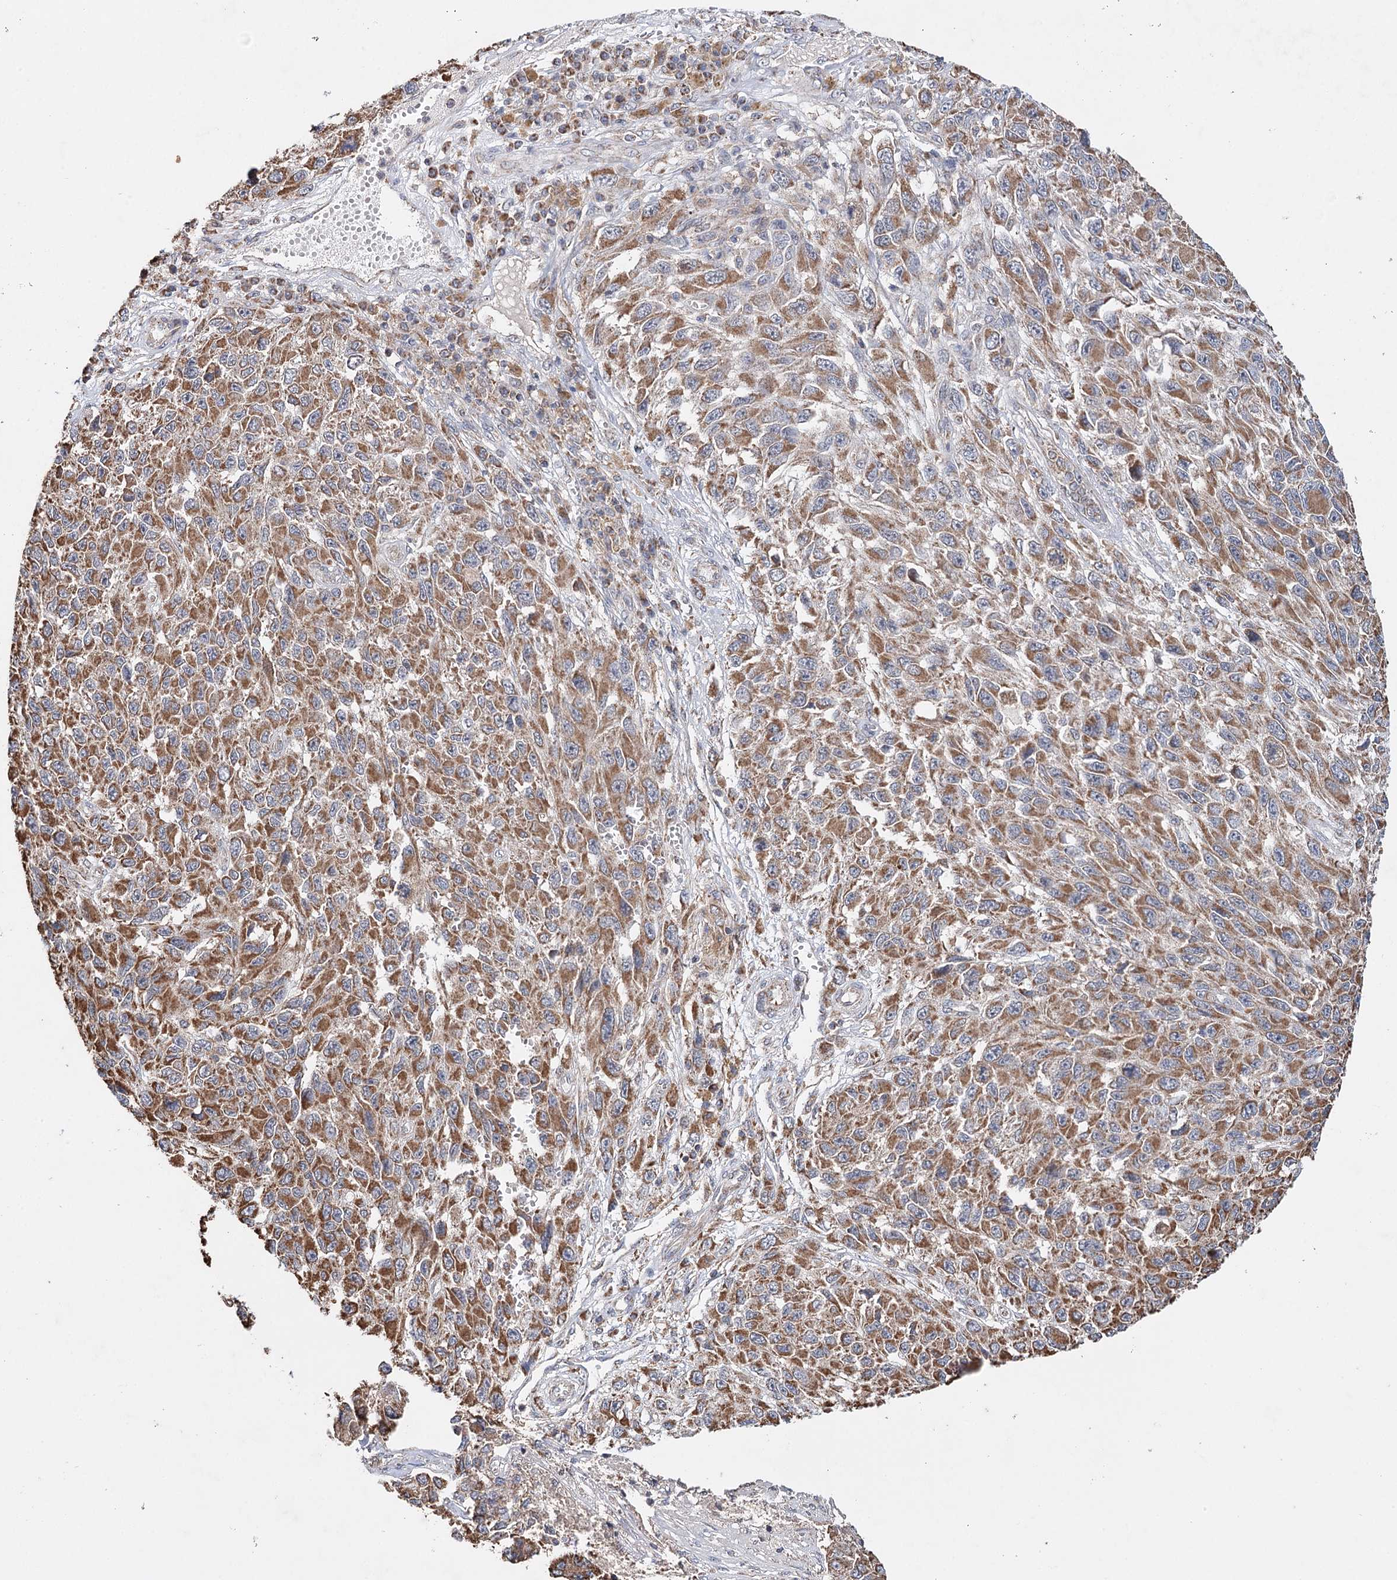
{"staining": {"intensity": "moderate", "quantity": ">75%", "location": "cytoplasmic/membranous"}, "tissue": "melanoma", "cell_type": "Tumor cells", "image_type": "cancer", "snomed": [{"axis": "morphology", "description": "Normal tissue, NOS"}, {"axis": "morphology", "description": "Malignant melanoma, NOS"}, {"axis": "topography", "description": "Skin"}], "caption": "IHC of human malignant melanoma reveals medium levels of moderate cytoplasmic/membranous positivity in approximately >75% of tumor cells.", "gene": "PIK3CB", "patient": {"sex": "female", "age": 96}}